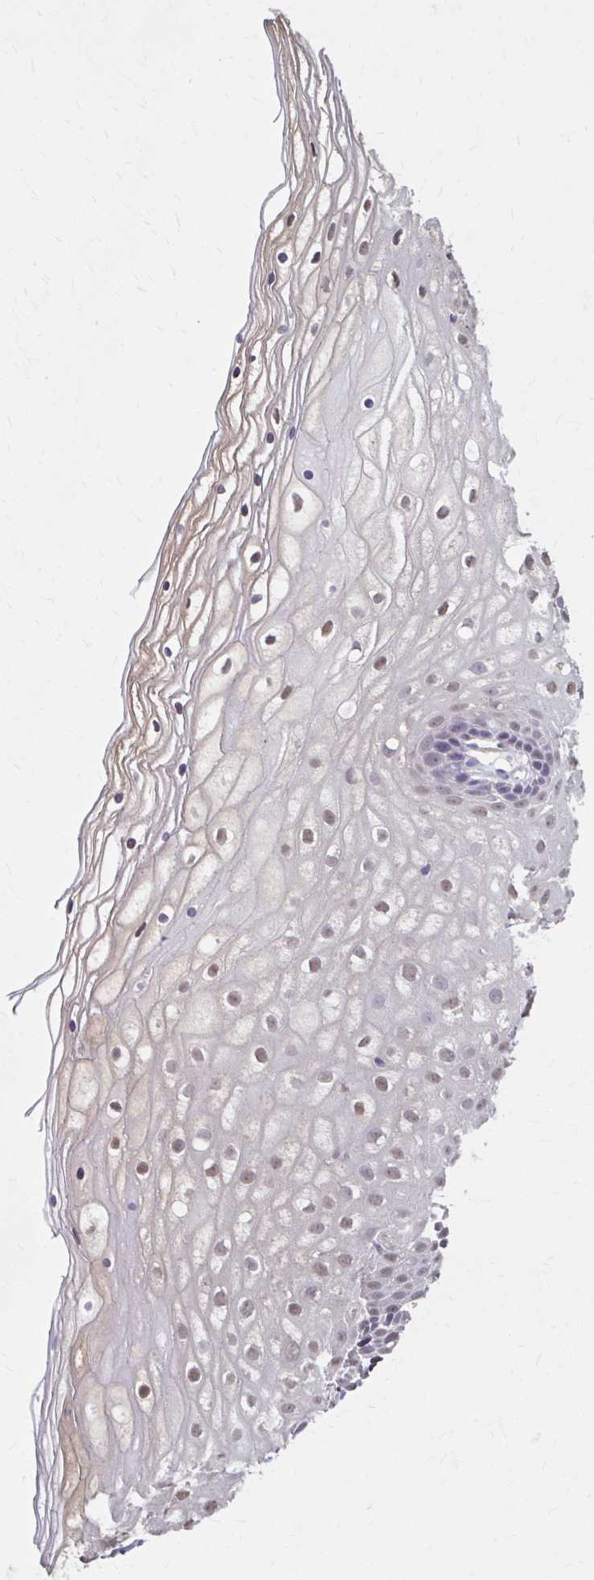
{"staining": {"intensity": "moderate", "quantity": ">75%", "location": "nuclear"}, "tissue": "cervix", "cell_type": "Glandular cells", "image_type": "normal", "snomed": [{"axis": "morphology", "description": "Normal tissue, NOS"}, {"axis": "topography", "description": "Cervix"}], "caption": "Immunohistochemistry (IHC) staining of unremarkable cervix, which exhibits medium levels of moderate nuclear staining in about >75% of glandular cells indicating moderate nuclear protein expression. The staining was performed using DAB (brown) for protein detection and nuclei were counterstained in hematoxylin (blue).", "gene": "ING4", "patient": {"sex": "female", "age": 36}}